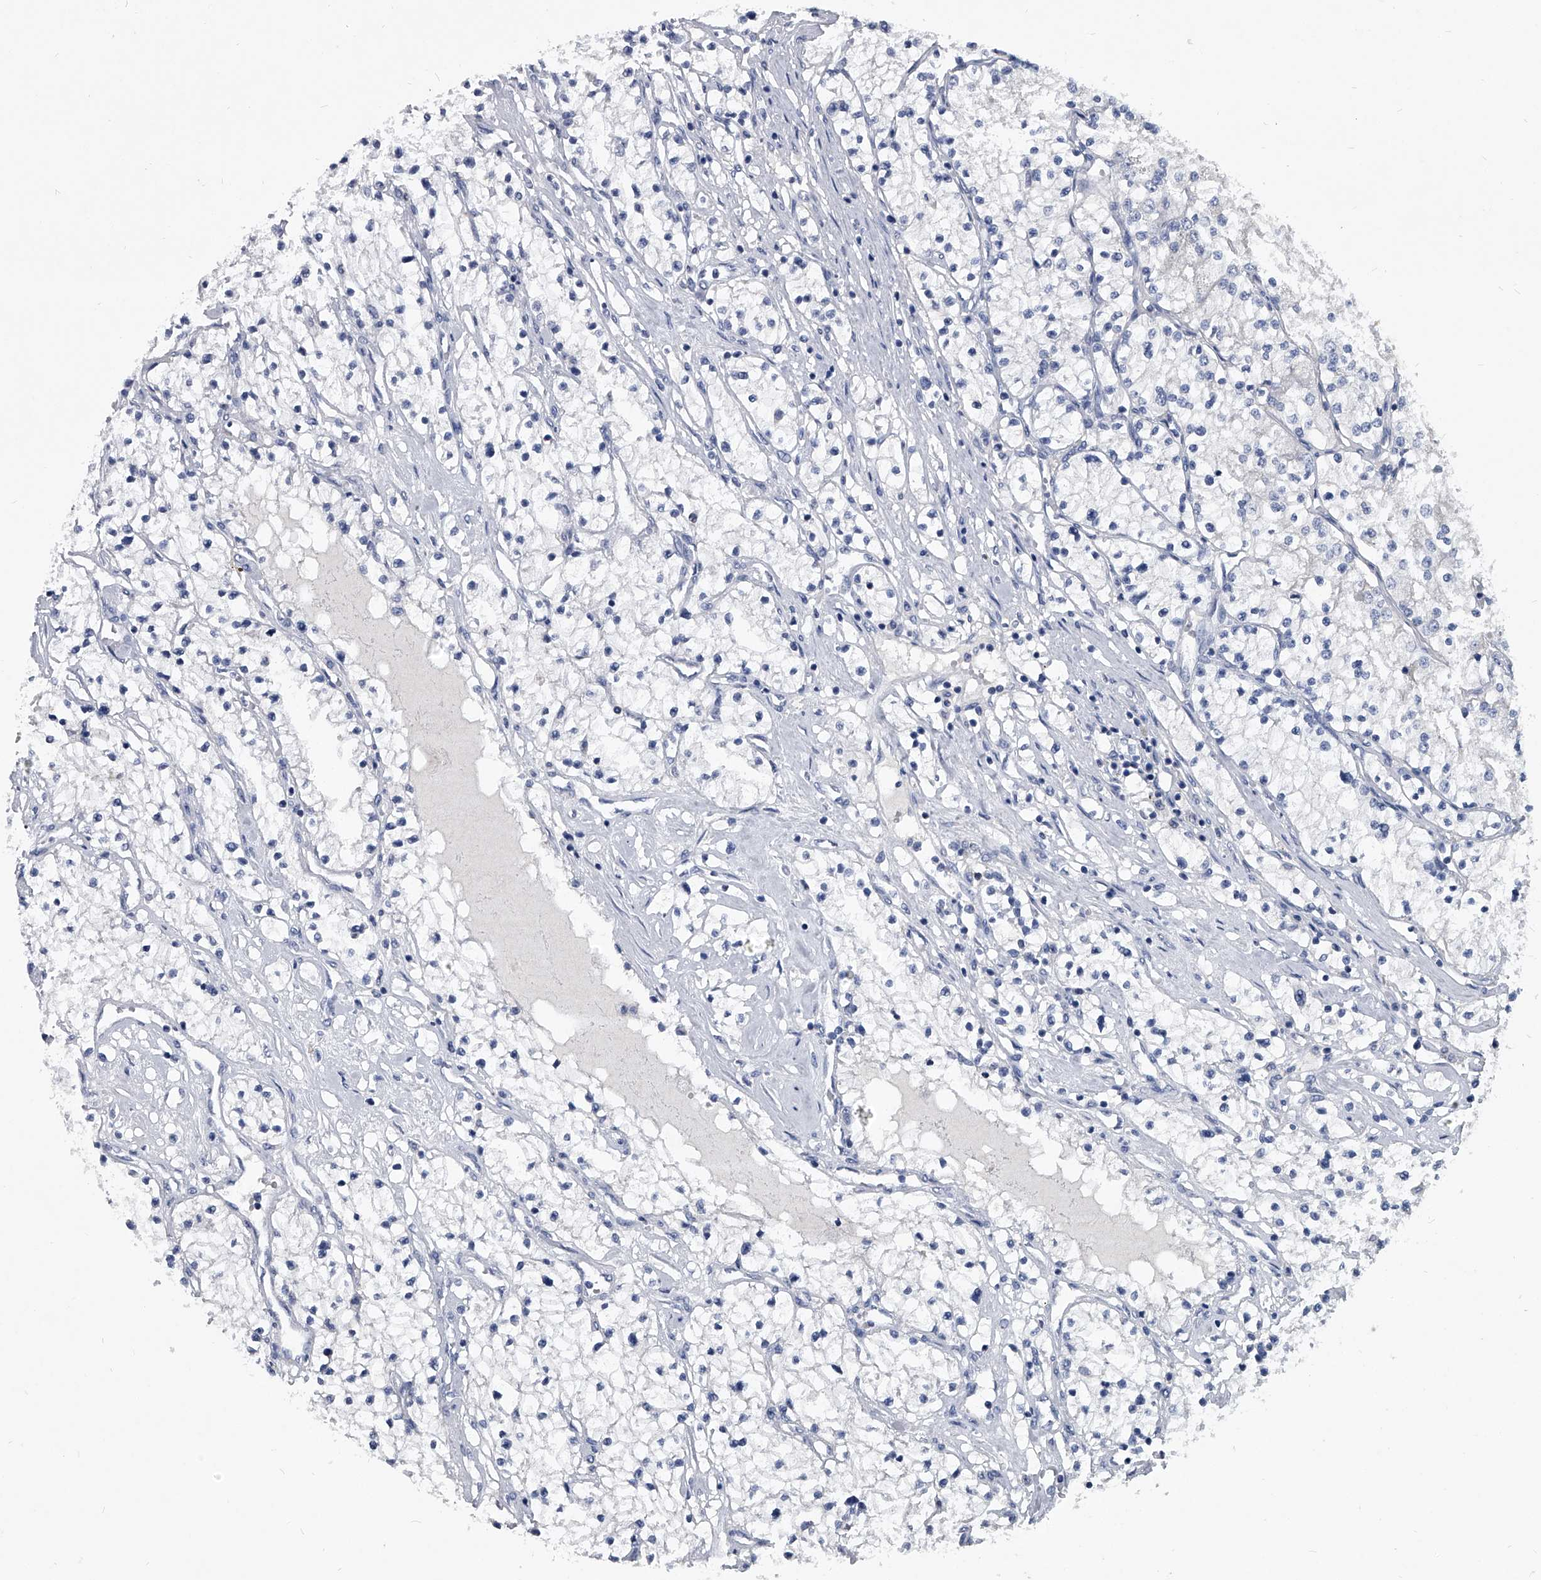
{"staining": {"intensity": "negative", "quantity": "none", "location": "none"}, "tissue": "renal cancer", "cell_type": "Tumor cells", "image_type": "cancer", "snomed": [{"axis": "morphology", "description": "Adenocarcinoma, NOS"}, {"axis": "topography", "description": "Kidney"}], "caption": "There is no significant positivity in tumor cells of renal cancer (adenocarcinoma).", "gene": "BCAS1", "patient": {"sex": "male", "age": 68}}